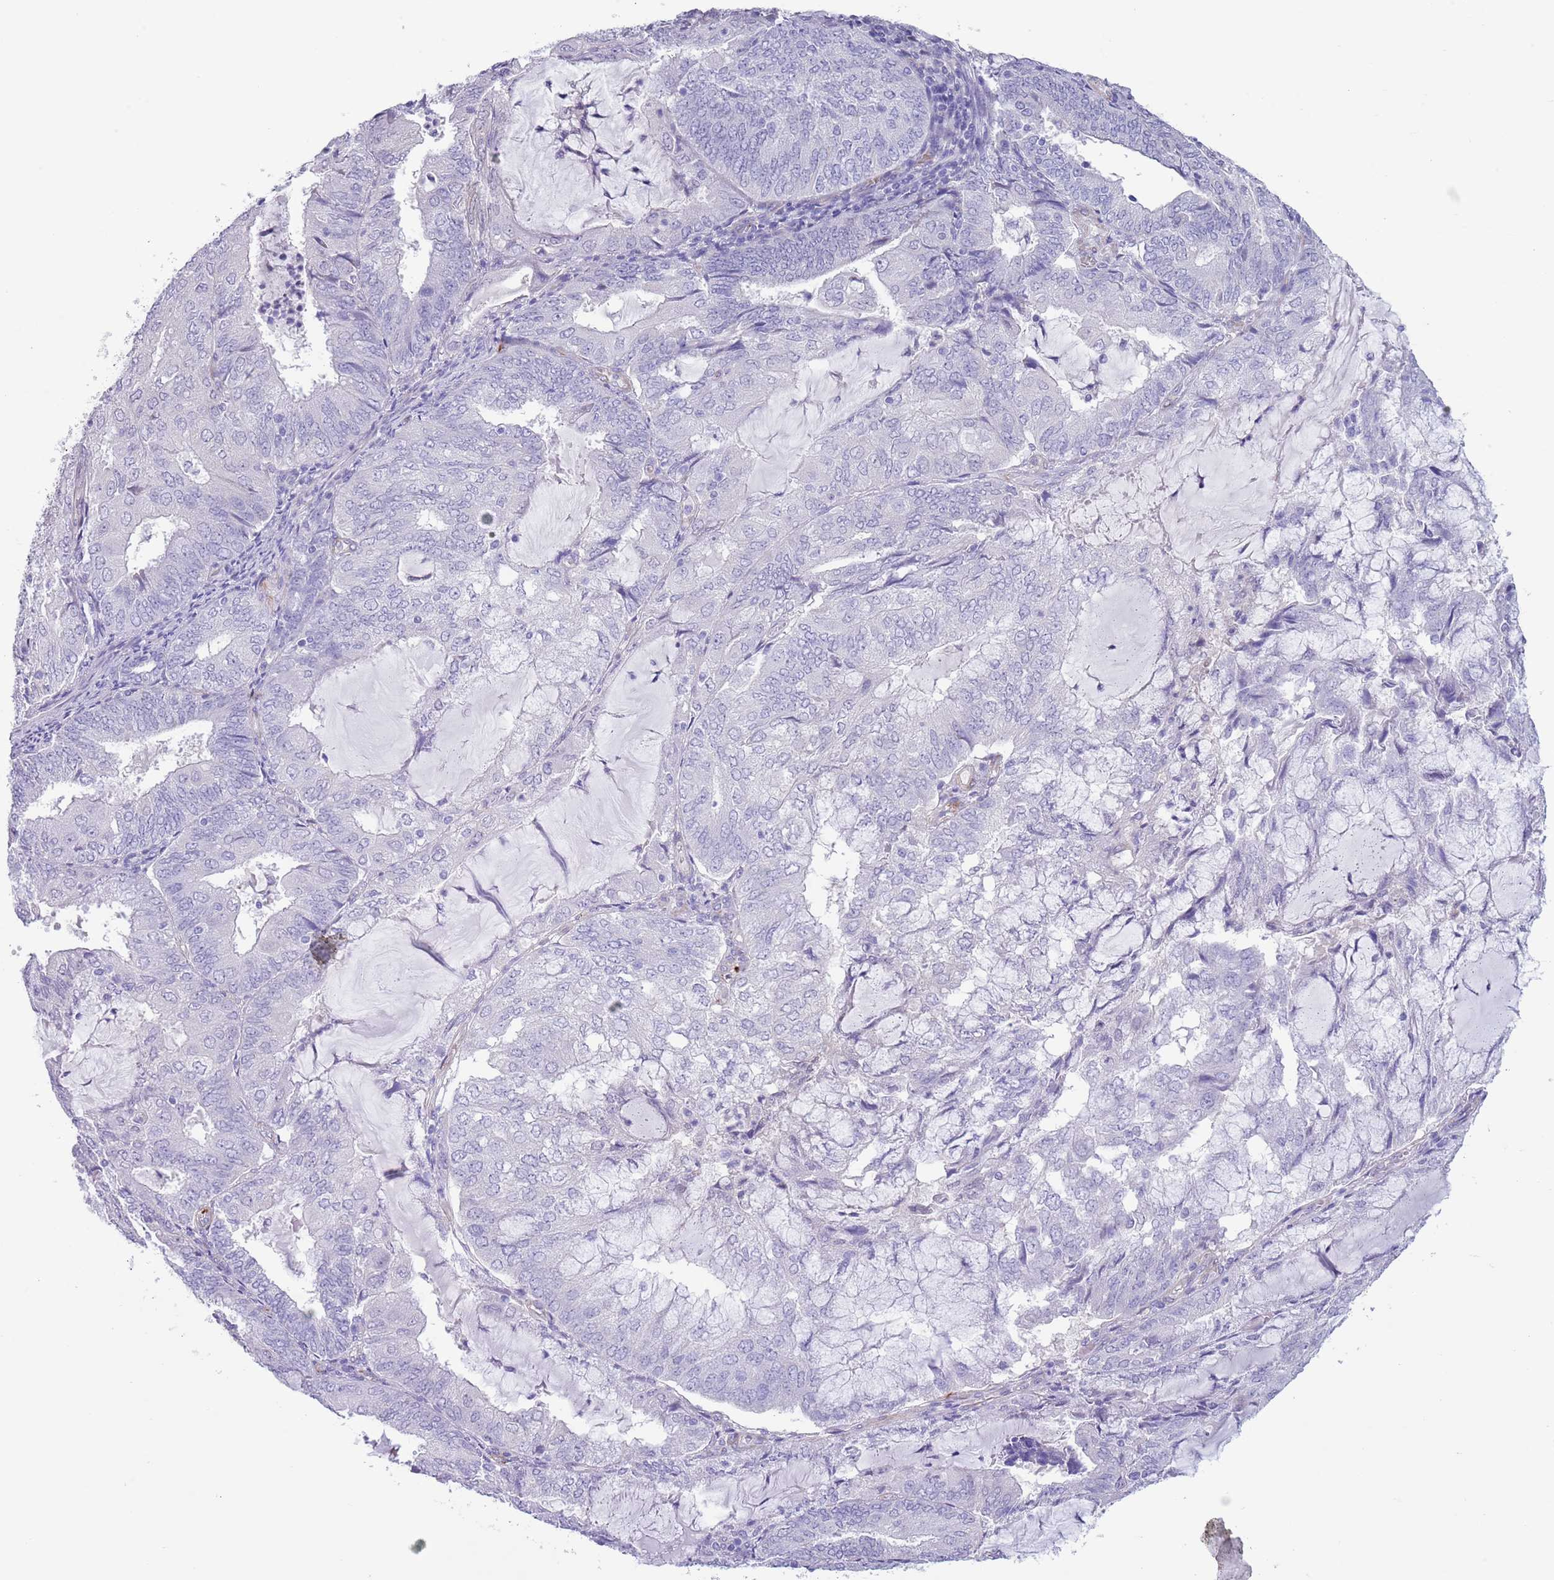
{"staining": {"intensity": "negative", "quantity": "none", "location": "none"}, "tissue": "endometrial cancer", "cell_type": "Tumor cells", "image_type": "cancer", "snomed": [{"axis": "morphology", "description": "Adenocarcinoma, NOS"}, {"axis": "topography", "description": "Endometrium"}], "caption": "Immunohistochemistry photomicrograph of neoplastic tissue: human endometrial cancer (adenocarcinoma) stained with DAB (3,3'-diaminobenzidine) reveals no significant protein staining in tumor cells.", "gene": "TSGA13", "patient": {"sex": "female", "age": 81}}